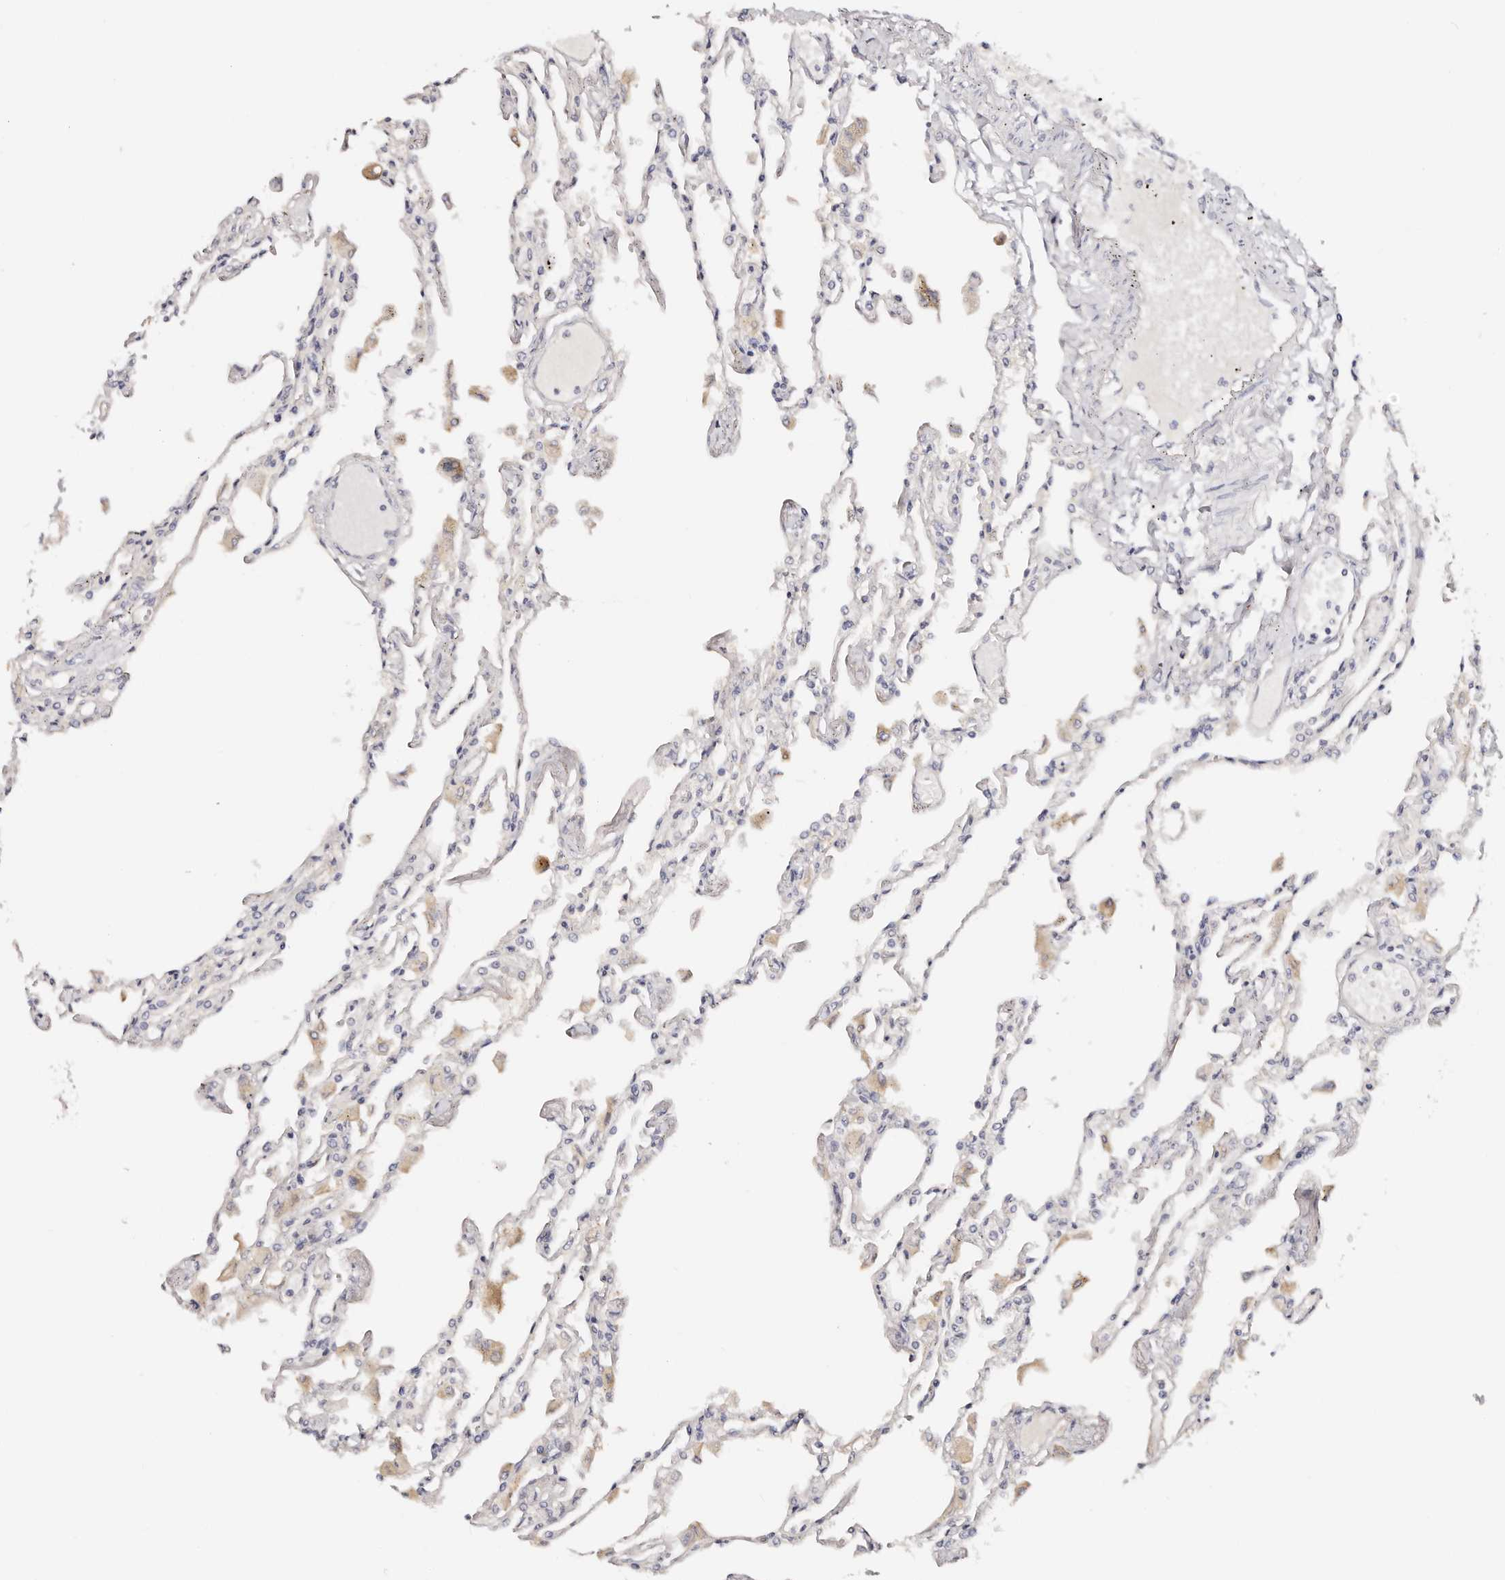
{"staining": {"intensity": "negative", "quantity": "none", "location": "none"}, "tissue": "lung", "cell_type": "Alveolar cells", "image_type": "normal", "snomed": [{"axis": "morphology", "description": "Normal tissue, NOS"}, {"axis": "topography", "description": "Bronchus"}, {"axis": "topography", "description": "Lung"}], "caption": "Benign lung was stained to show a protein in brown. There is no significant positivity in alveolar cells. The staining was performed using DAB (3,3'-diaminobenzidine) to visualize the protein expression in brown, while the nuclei were stained in blue with hematoxylin (Magnification: 20x).", "gene": "DNASE1", "patient": {"sex": "female", "age": 49}}